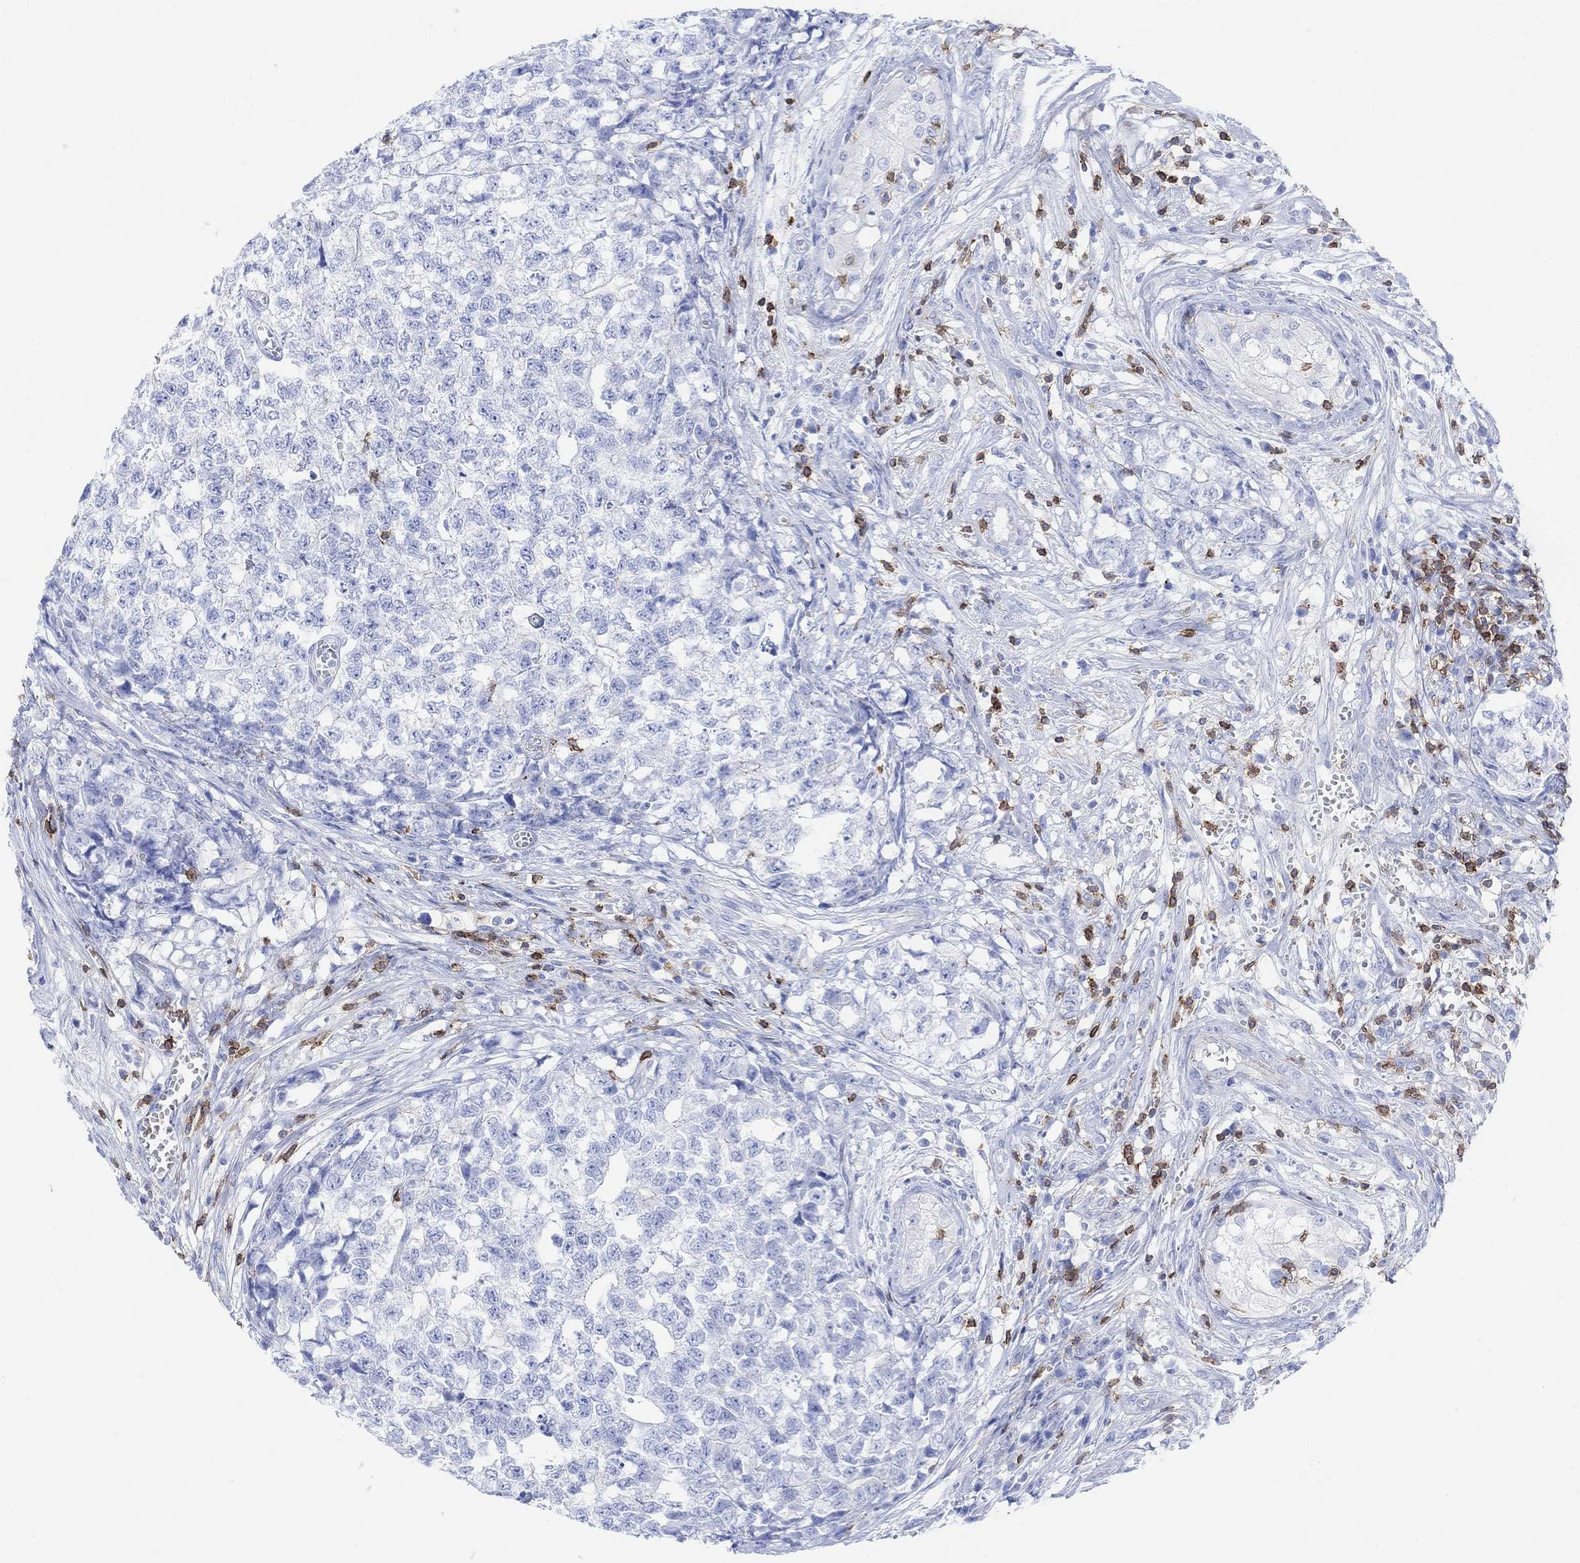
{"staining": {"intensity": "negative", "quantity": "none", "location": "none"}, "tissue": "testis cancer", "cell_type": "Tumor cells", "image_type": "cancer", "snomed": [{"axis": "morphology", "description": "Seminoma, NOS"}, {"axis": "morphology", "description": "Carcinoma, Embryonal, NOS"}, {"axis": "topography", "description": "Testis"}], "caption": "The immunohistochemistry image has no significant staining in tumor cells of testis cancer (embryonal carcinoma) tissue.", "gene": "GPR65", "patient": {"sex": "male", "age": 22}}